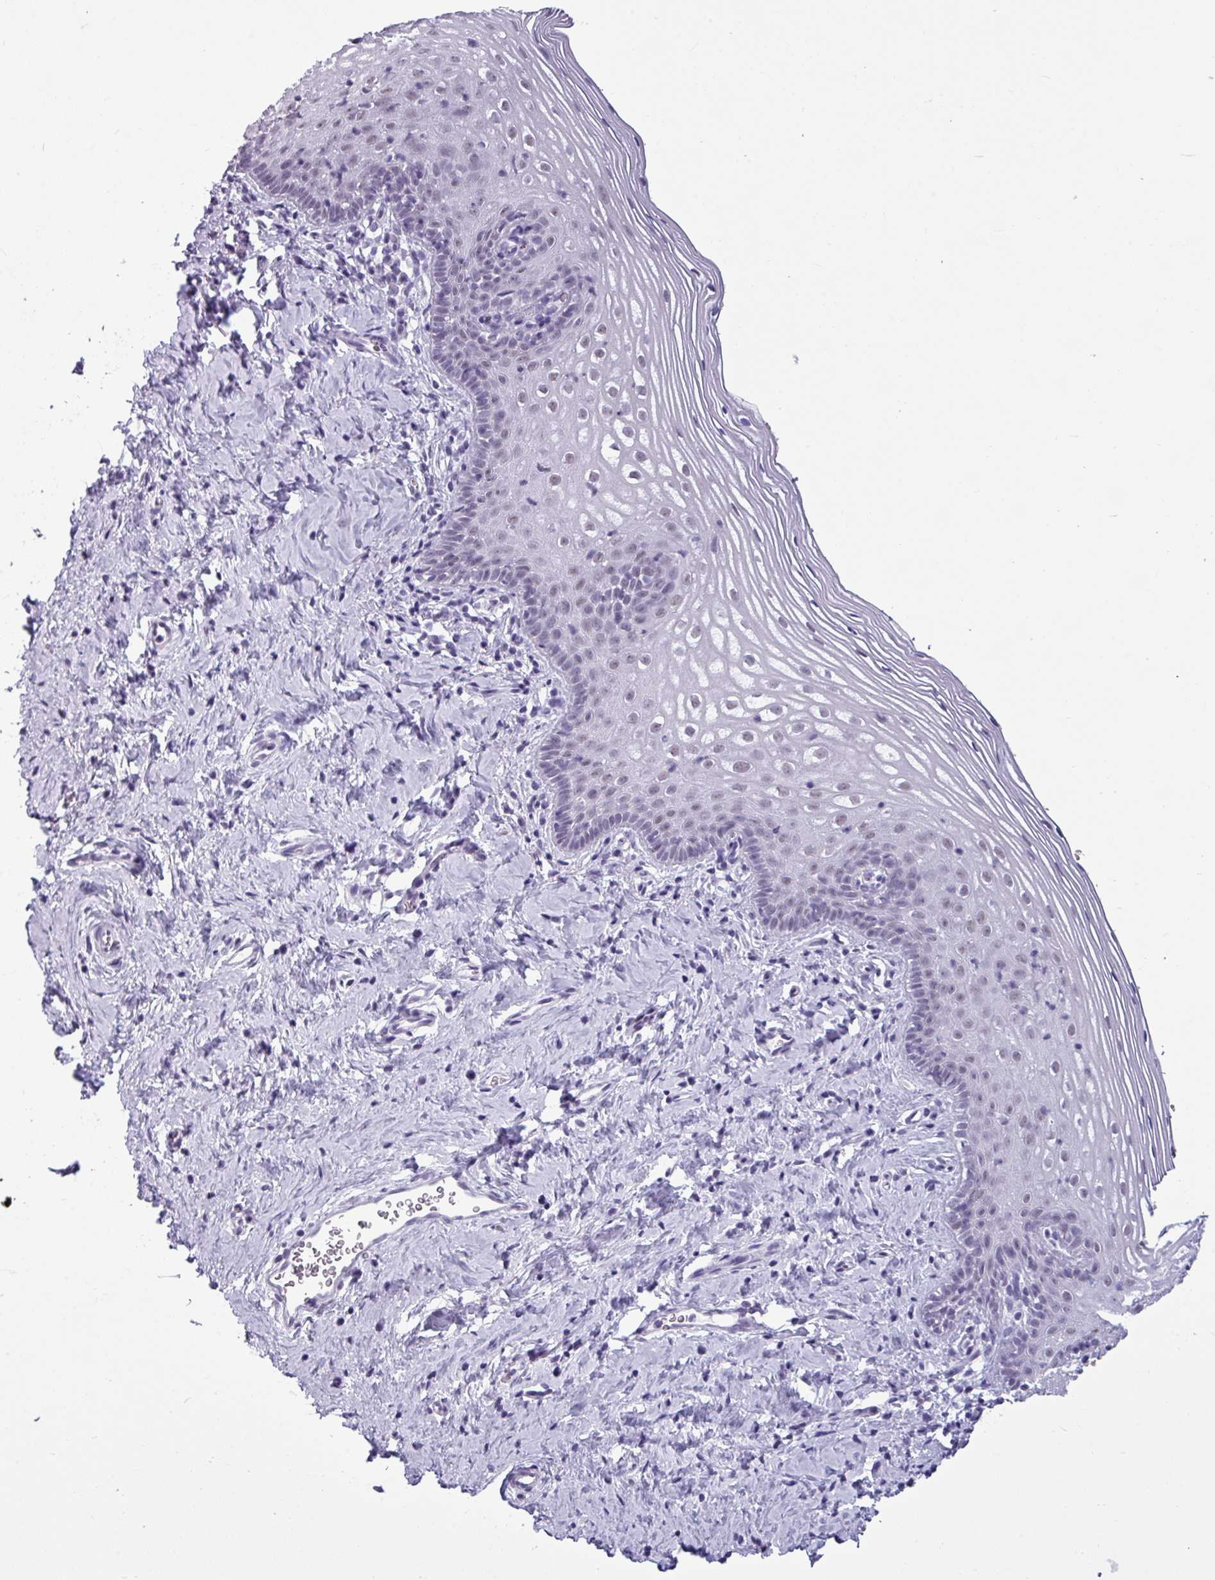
{"staining": {"intensity": "weak", "quantity": "<25%", "location": "nuclear"}, "tissue": "cervix", "cell_type": "Glandular cells", "image_type": "normal", "snomed": [{"axis": "morphology", "description": "Normal tissue, NOS"}, {"axis": "topography", "description": "Cervix"}], "caption": "Immunohistochemistry photomicrograph of normal cervix stained for a protein (brown), which demonstrates no staining in glandular cells. (DAB (3,3'-diaminobenzidine) IHC, high magnification).", "gene": "SRGAP1", "patient": {"sex": "female", "age": 44}}